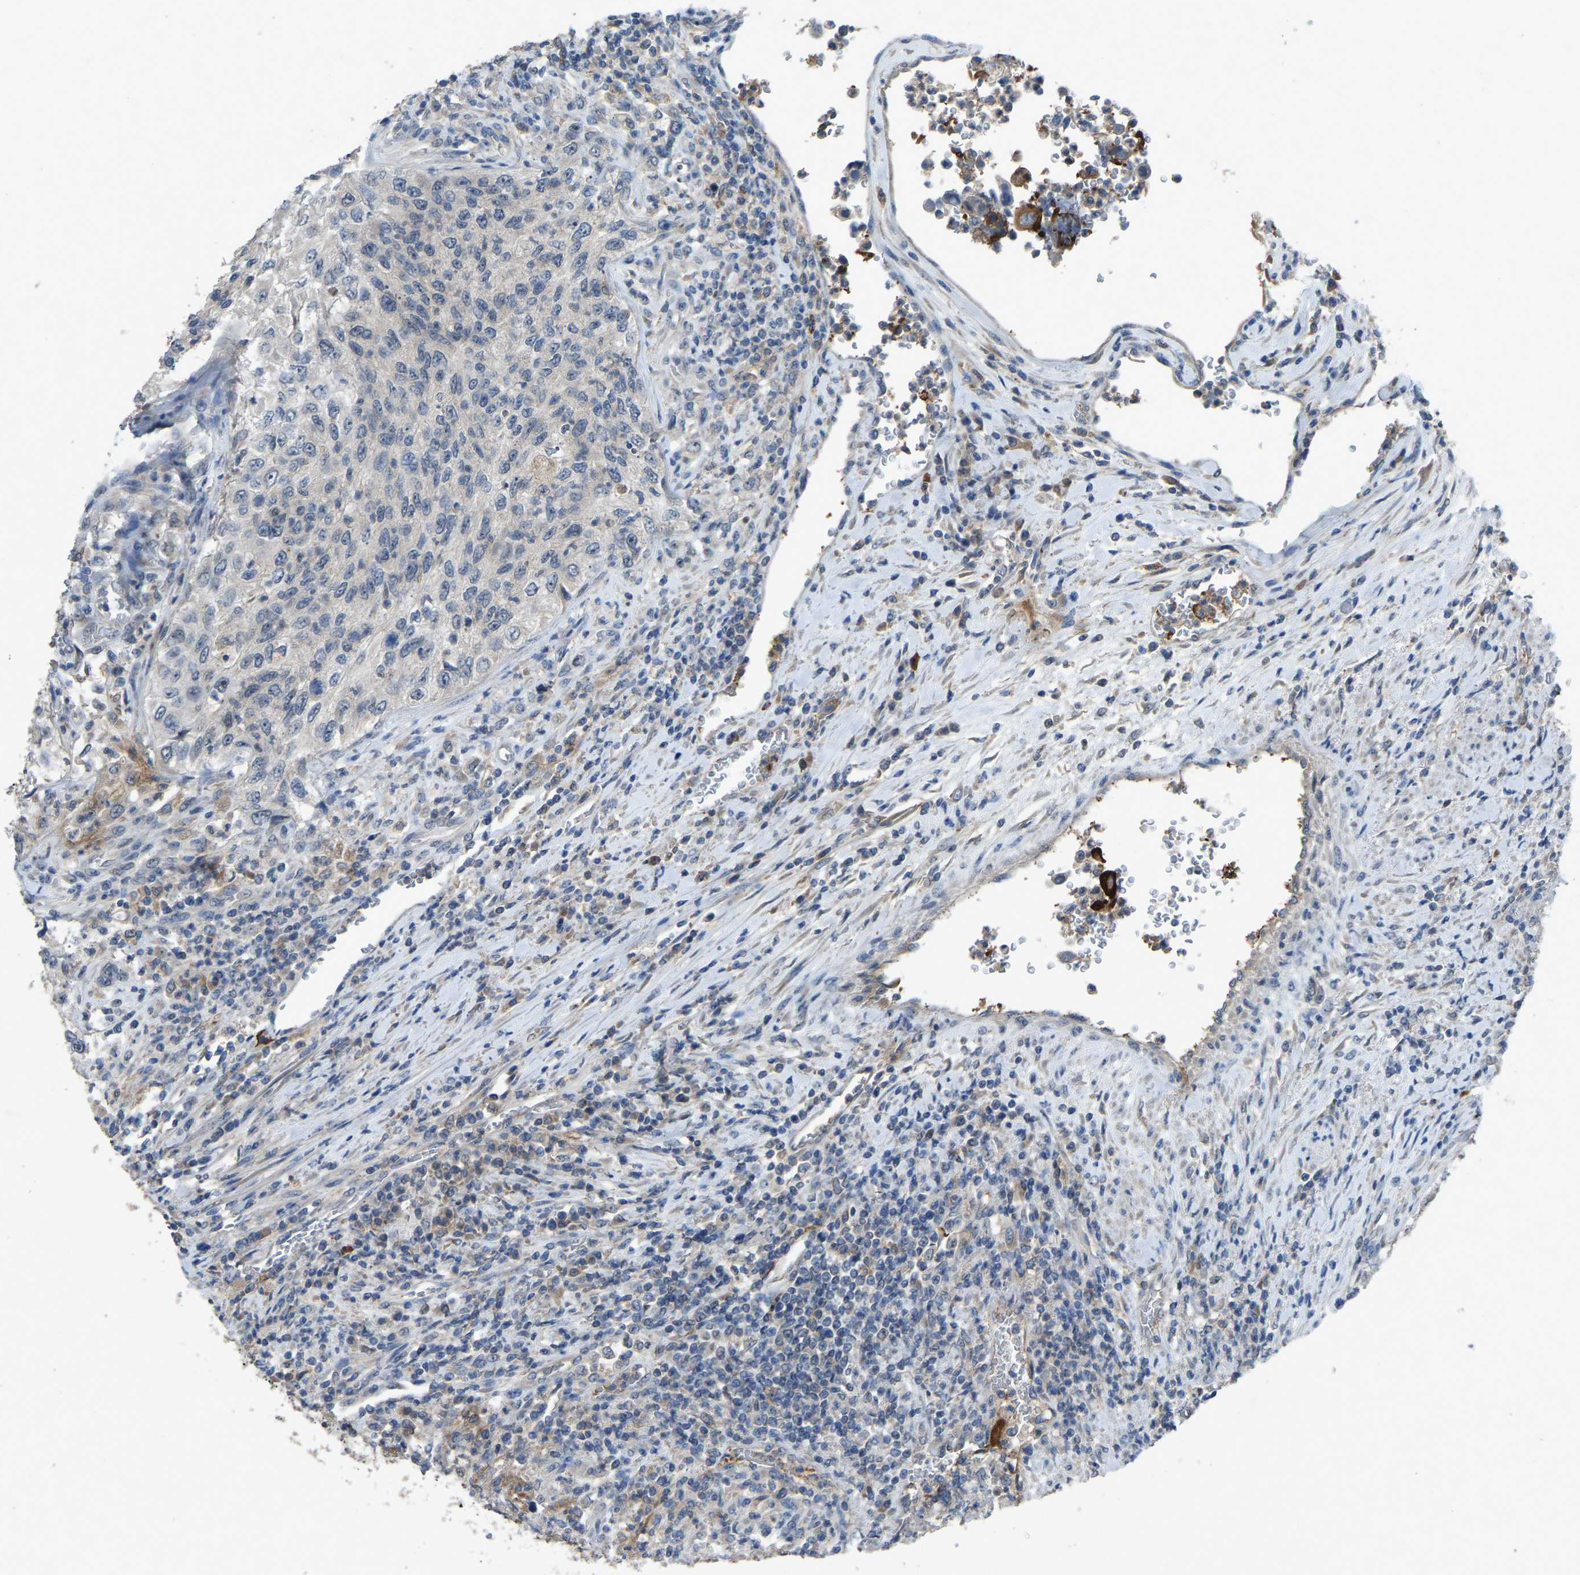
{"staining": {"intensity": "negative", "quantity": "none", "location": "none"}, "tissue": "urothelial cancer", "cell_type": "Tumor cells", "image_type": "cancer", "snomed": [{"axis": "morphology", "description": "Urothelial carcinoma, High grade"}, {"axis": "topography", "description": "Urinary bladder"}], "caption": "Immunohistochemistry histopathology image of urothelial cancer stained for a protein (brown), which displays no expression in tumor cells.", "gene": "FHIT", "patient": {"sex": "female", "age": 60}}